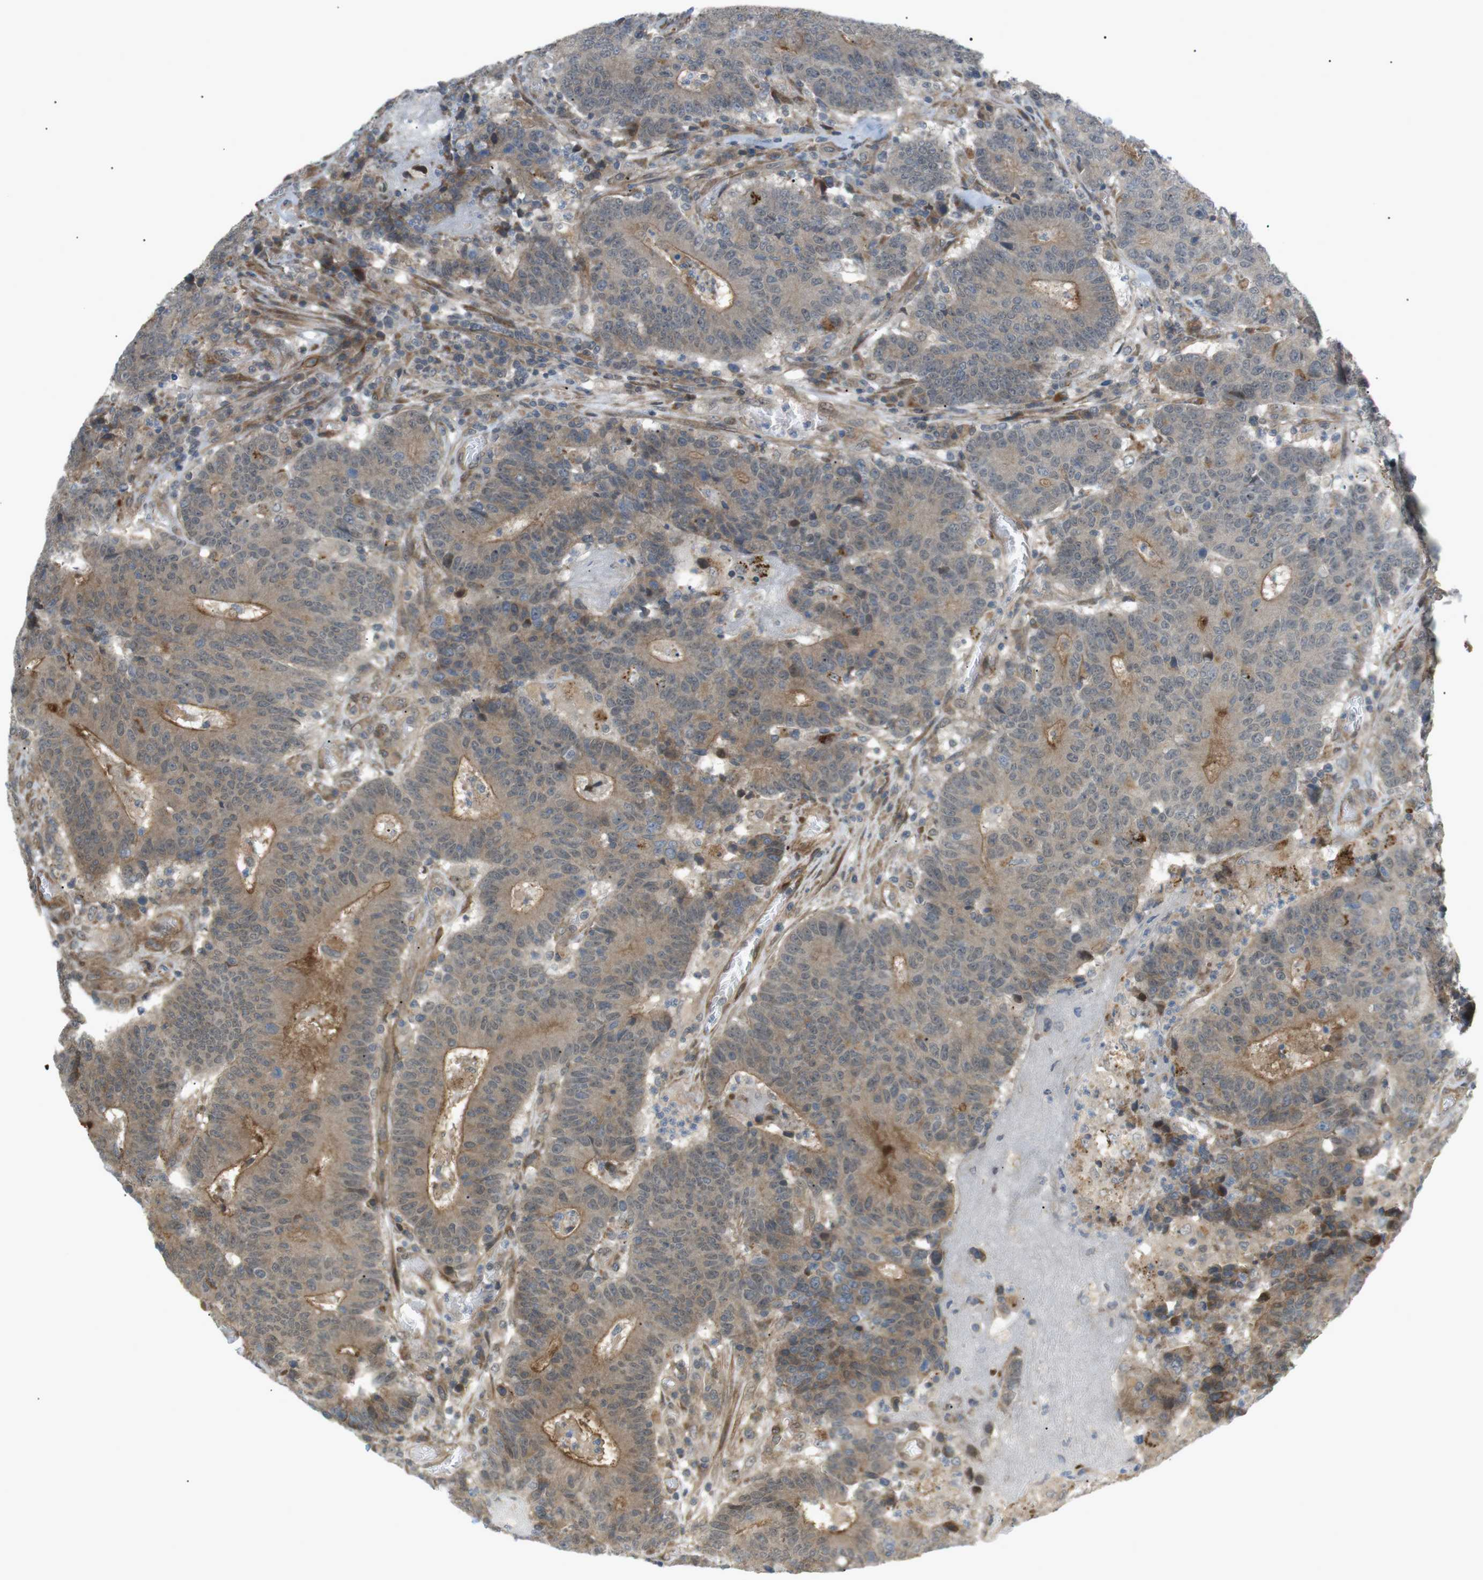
{"staining": {"intensity": "weak", "quantity": "25%-75%", "location": "cytoplasmic/membranous"}, "tissue": "colorectal cancer", "cell_type": "Tumor cells", "image_type": "cancer", "snomed": [{"axis": "morphology", "description": "Normal tissue, NOS"}, {"axis": "morphology", "description": "Adenocarcinoma, NOS"}, {"axis": "topography", "description": "Colon"}], "caption": "Protein expression analysis of colorectal cancer (adenocarcinoma) shows weak cytoplasmic/membranous expression in approximately 25%-75% of tumor cells.", "gene": "KANK2", "patient": {"sex": "female", "age": 75}}